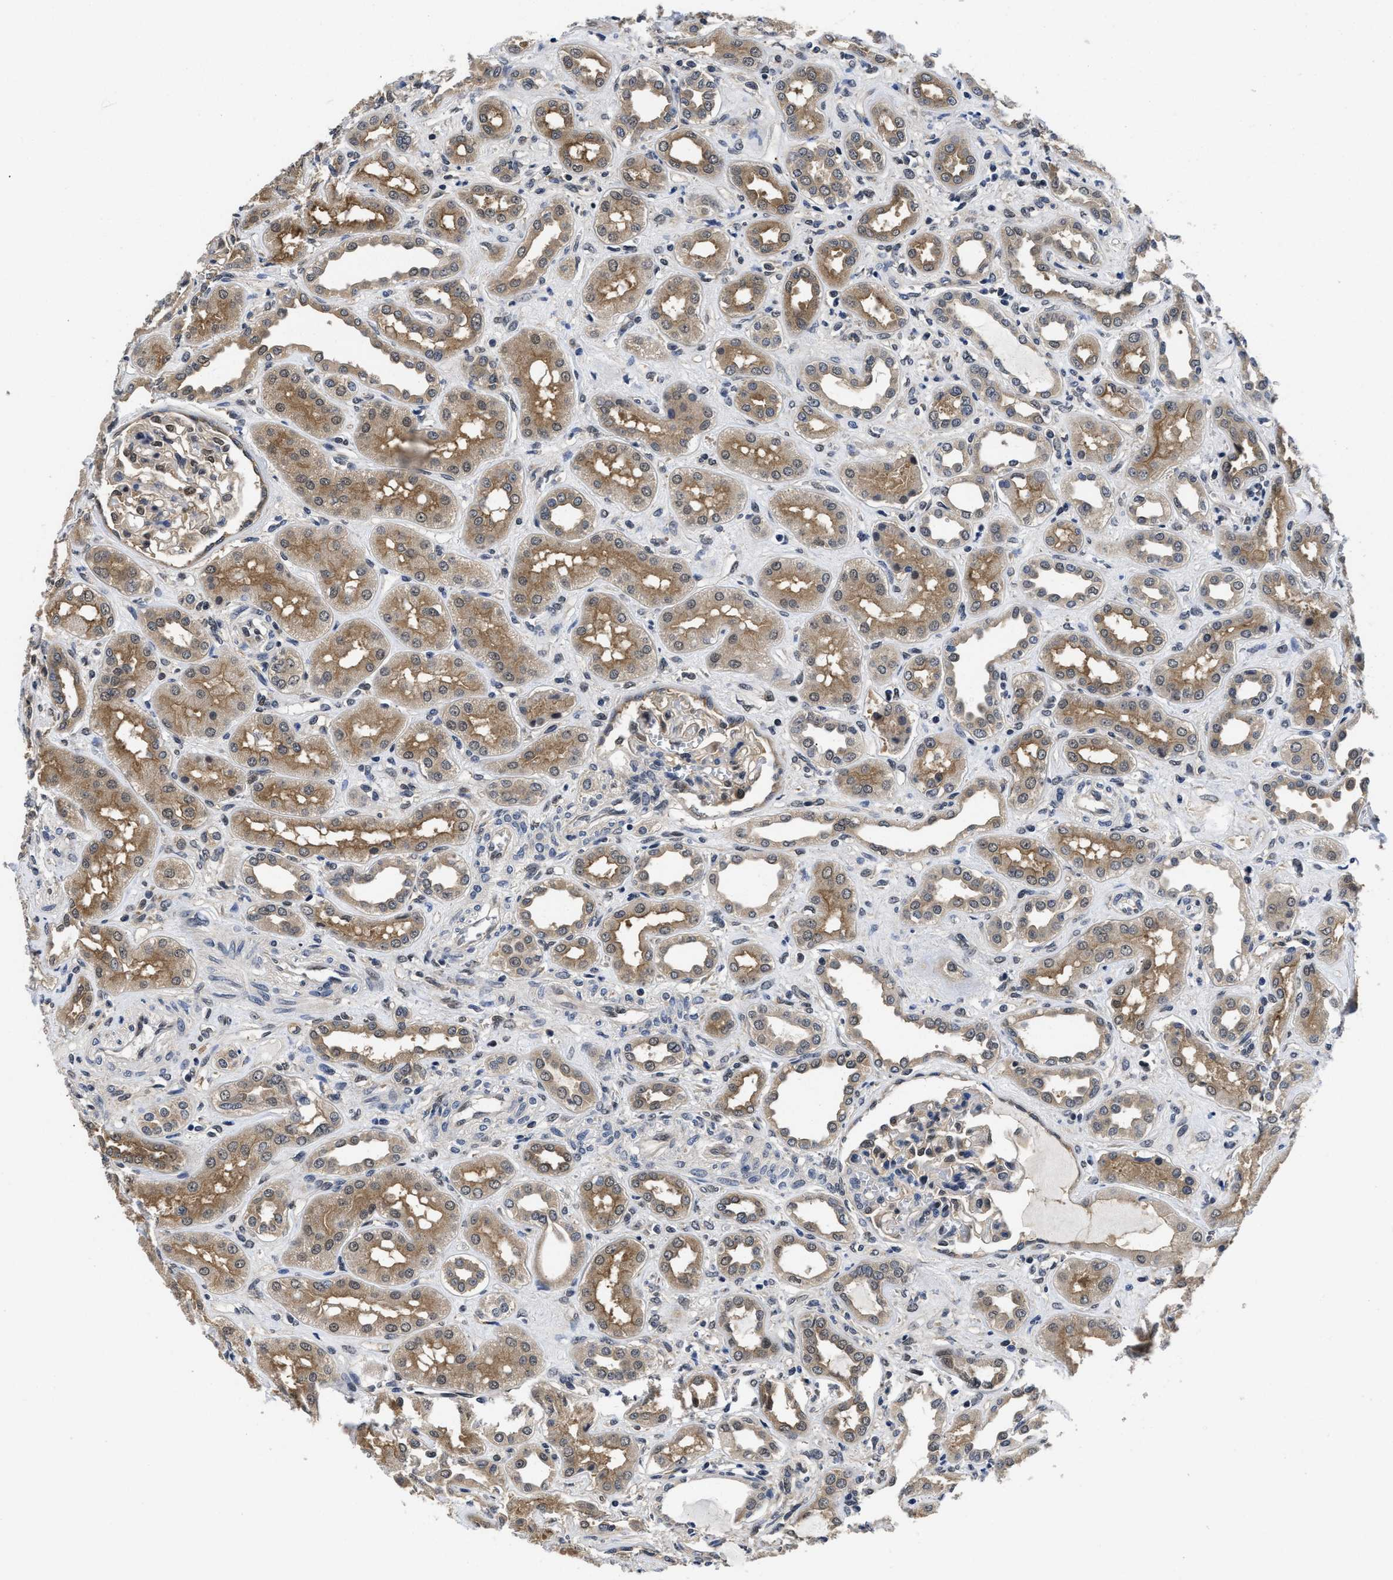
{"staining": {"intensity": "moderate", "quantity": "<25%", "location": "cytoplasmic/membranous,nuclear"}, "tissue": "kidney", "cell_type": "Cells in glomeruli", "image_type": "normal", "snomed": [{"axis": "morphology", "description": "Normal tissue, NOS"}, {"axis": "topography", "description": "Kidney"}], "caption": "This photomicrograph demonstrates normal kidney stained with IHC to label a protein in brown. The cytoplasmic/membranous,nuclear of cells in glomeruli show moderate positivity for the protein. Nuclei are counter-stained blue.", "gene": "MCOLN2", "patient": {"sex": "male", "age": 59}}